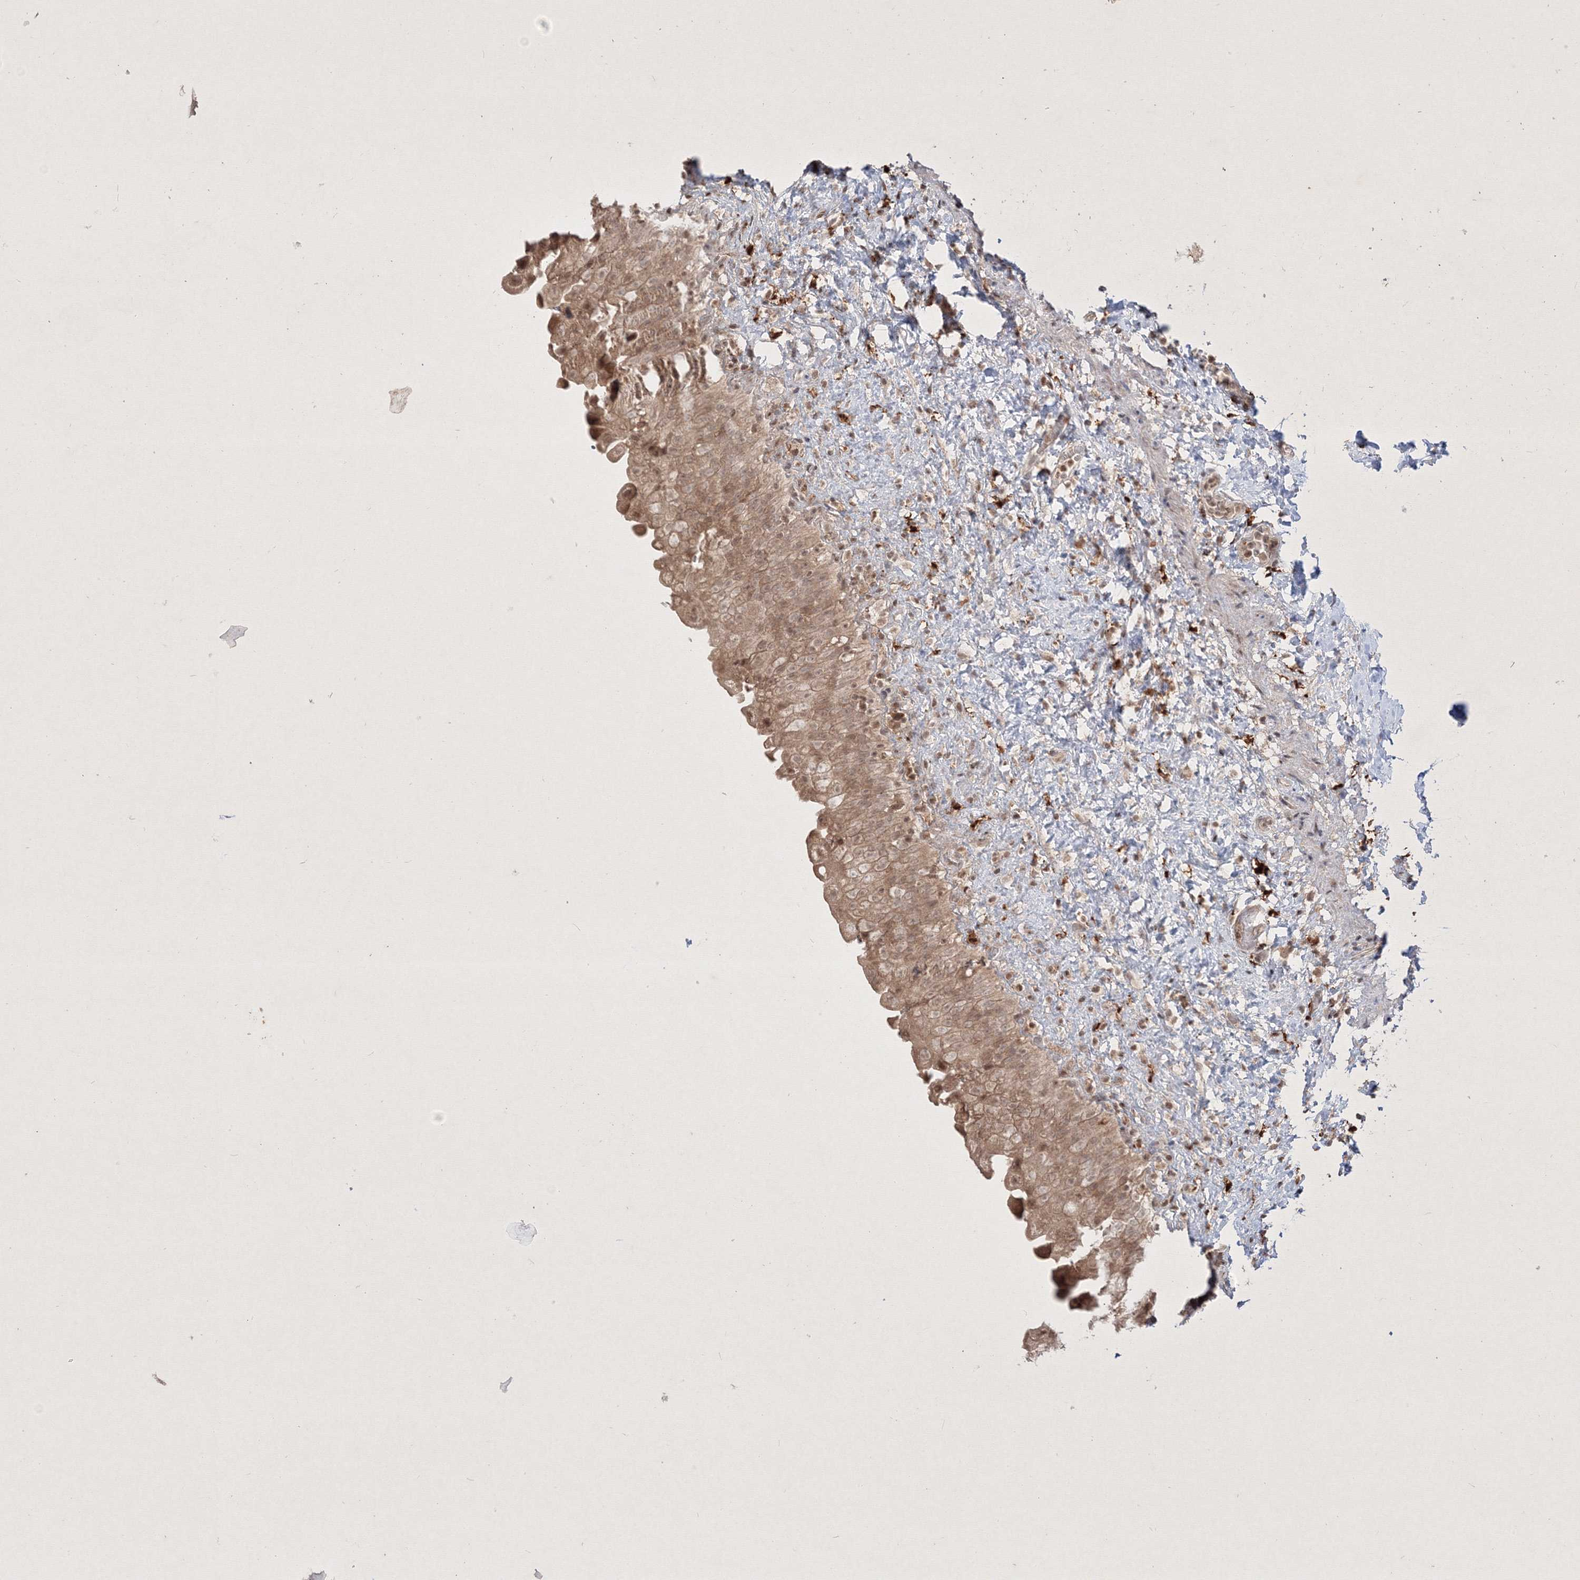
{"staining": {"intensity": "moderate", "quantity": "25%-75%", "location": "cytoplasmic/membranous,nuclear"}, "tissue": "urinary bladder", "cell_type": "Urothelial cells", "image_type": "normal", "snomed": [{"axis": "morphology", "description": "Normal tissue, NOS"}, {"axis": "topography", "description": "Urinary bladder"}], "caption": "A histopathology image of urinary bladder stained for a protein reveals moderate cytoplasmic/membranous,nuclear brown staining in urothelial cells. The staining is performed using DAB brown chromogen to label protein expression. The nuclei are counter-stained blue using hematoxylin.", "gene": "TAB1", "patient": {"sex": "female", "age": 27}}